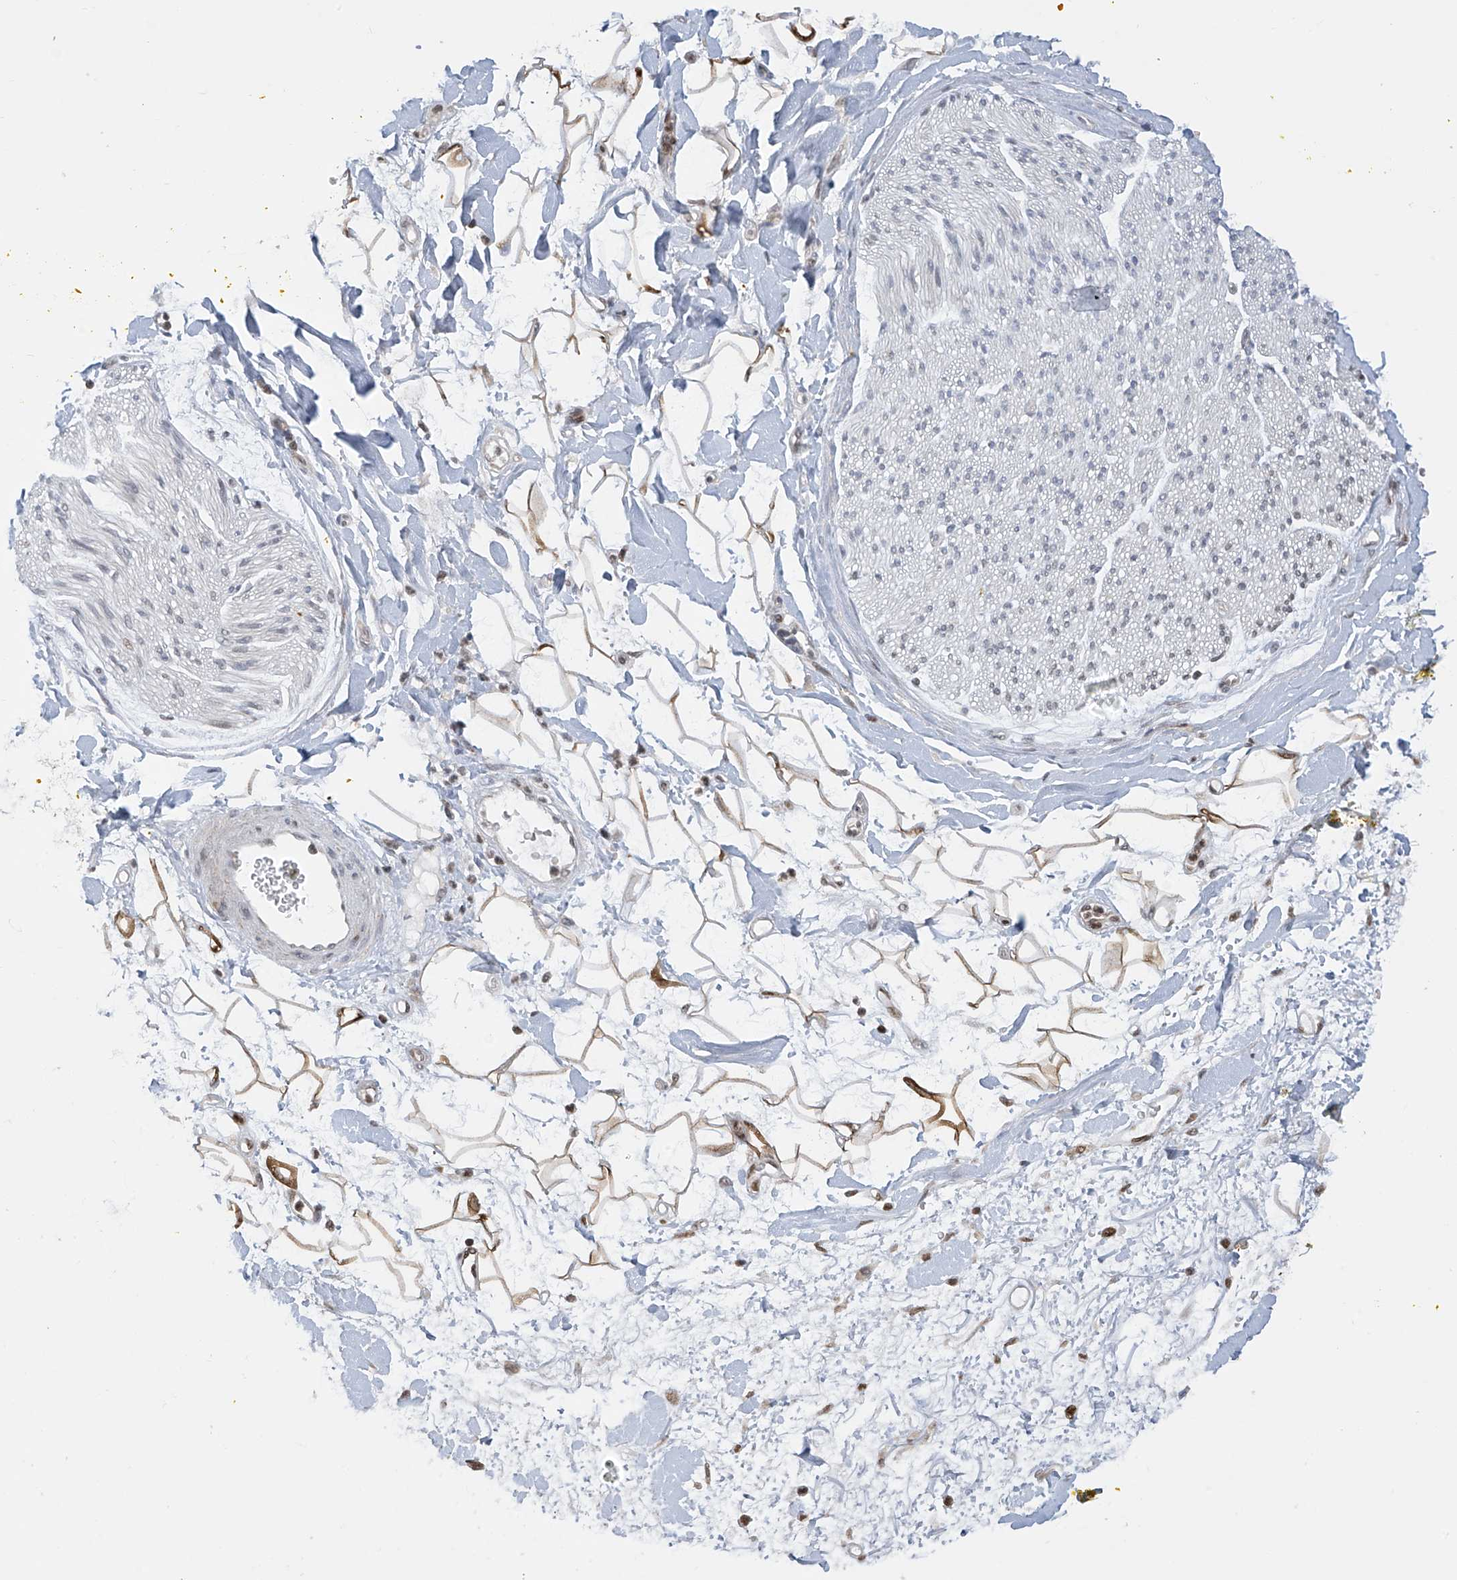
{"staining": {"intensity": "moderate", "quantity": ">75%", "location": "cytoplasmic/membranous"}, "tissue": "adipose tissue", "cell_type": "Adipocytes", "image_type": "normal", "snomed": [{"axis": "morphology", "description": "Normal tissue, NOS"}, {"axis": "morphology", "description": "Adenocarcinoma, NOS"}, {"axis": "topography", "description": "Pancreas"}, {"axis": "topography", "description": "Peripheral nerve tissue"}], "caption": "High-power microscopy captured an immunohistochemistry (IHC) micrograph of benign adipose tissue, revealing moderate cytoplasmic/membranous expression in about >75% of adipocytes.", "gene": "SLCO4A1", "patient": {"sex": "male", "age": 59}}